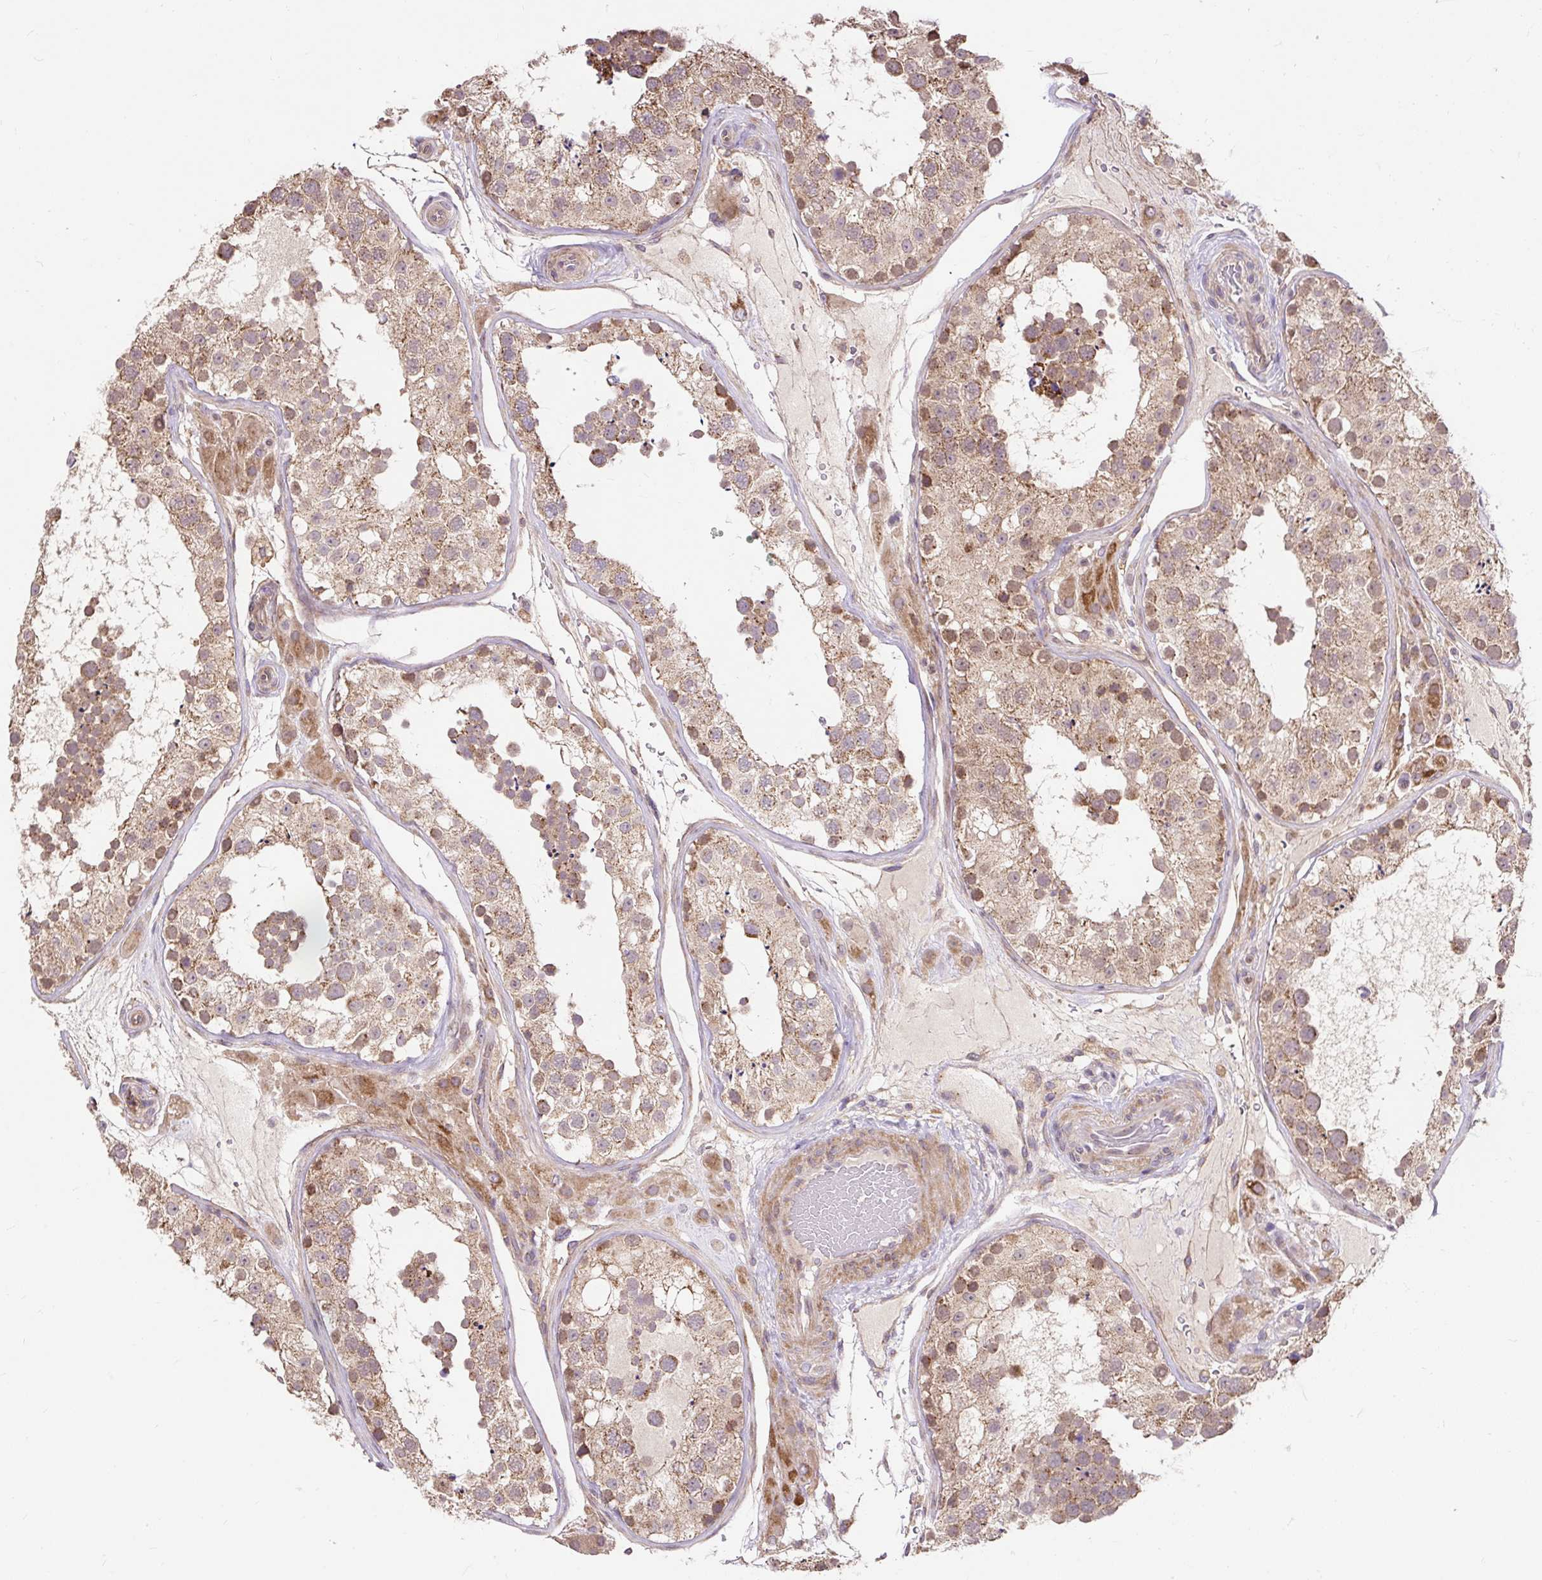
{"staining": {"intensity": "moderate", "quantity": ">75%", "location": "cytoplasmic/membranous"}, "tissue": "testis", "cell_type": "Cells in seminiferous ducts", "image_type": "normal", "snomed": [{"axis": "morphology", "description": "Normal tissue, NOS"}, {"axis": "topography", "description": "Testis"}], "caption": "Immunohistochemical staining of normal testis shows medium levels of moderate cytoplasmic/membranous positivity in about >75% of cells in seminiferous ducts.", "gene": "TRIAP1", "patient": {"sex": "male", "age": 26}}